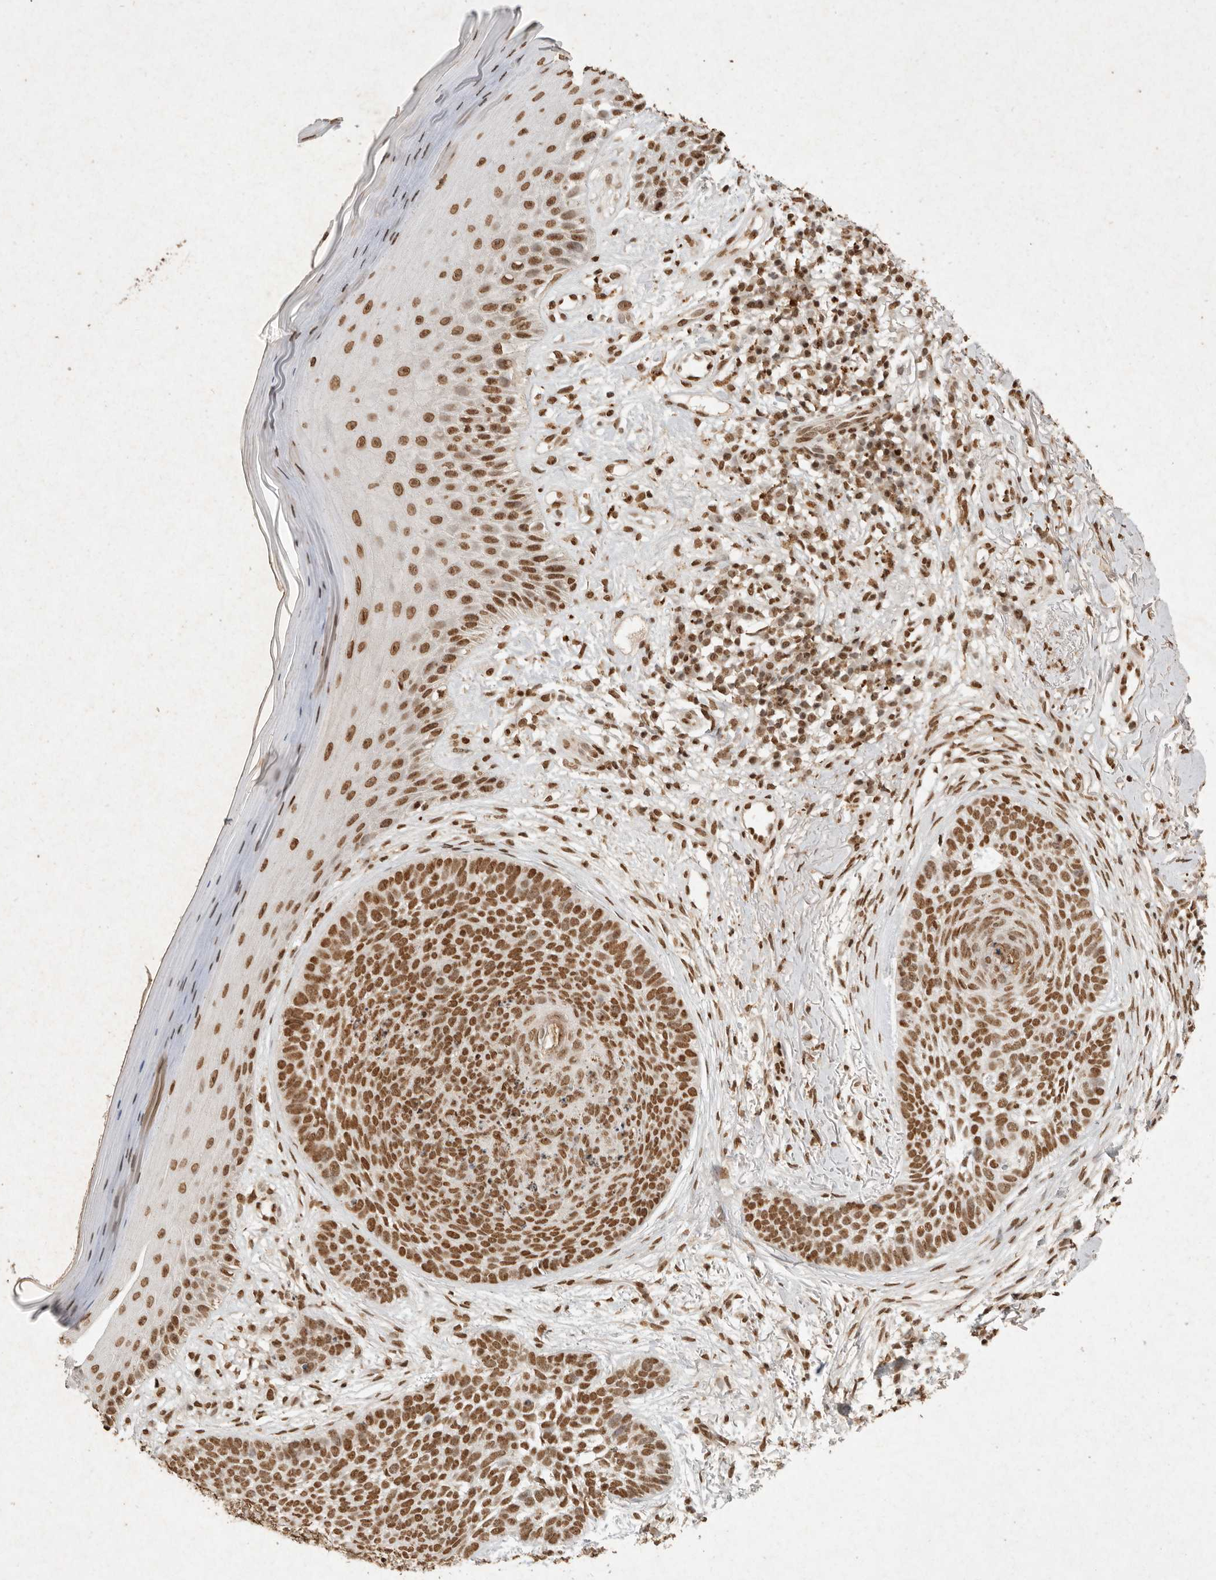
{"staining": {"intensity": "strong", "quantity": ">75%", "location": "nuclear"}, "tissue": "skin cancer", "cell_type": "Tumor cells", "image_type": "cancer", "snomed": [{"axis": "morphology", "description": "Normal tissue, NOS"}, {"axis": "morphology", "description": "Basal cell carcinoma"}, {"axis": "topography", "description": "Skin"}], "caption": "Protein expression analysis of human skin cancer (basal cell carcinoma) reveals strong nuclear staining in about >75% of tumor cells.", "gene": "NKX3-2", "patient": {"sex": "male", "age": 67}}